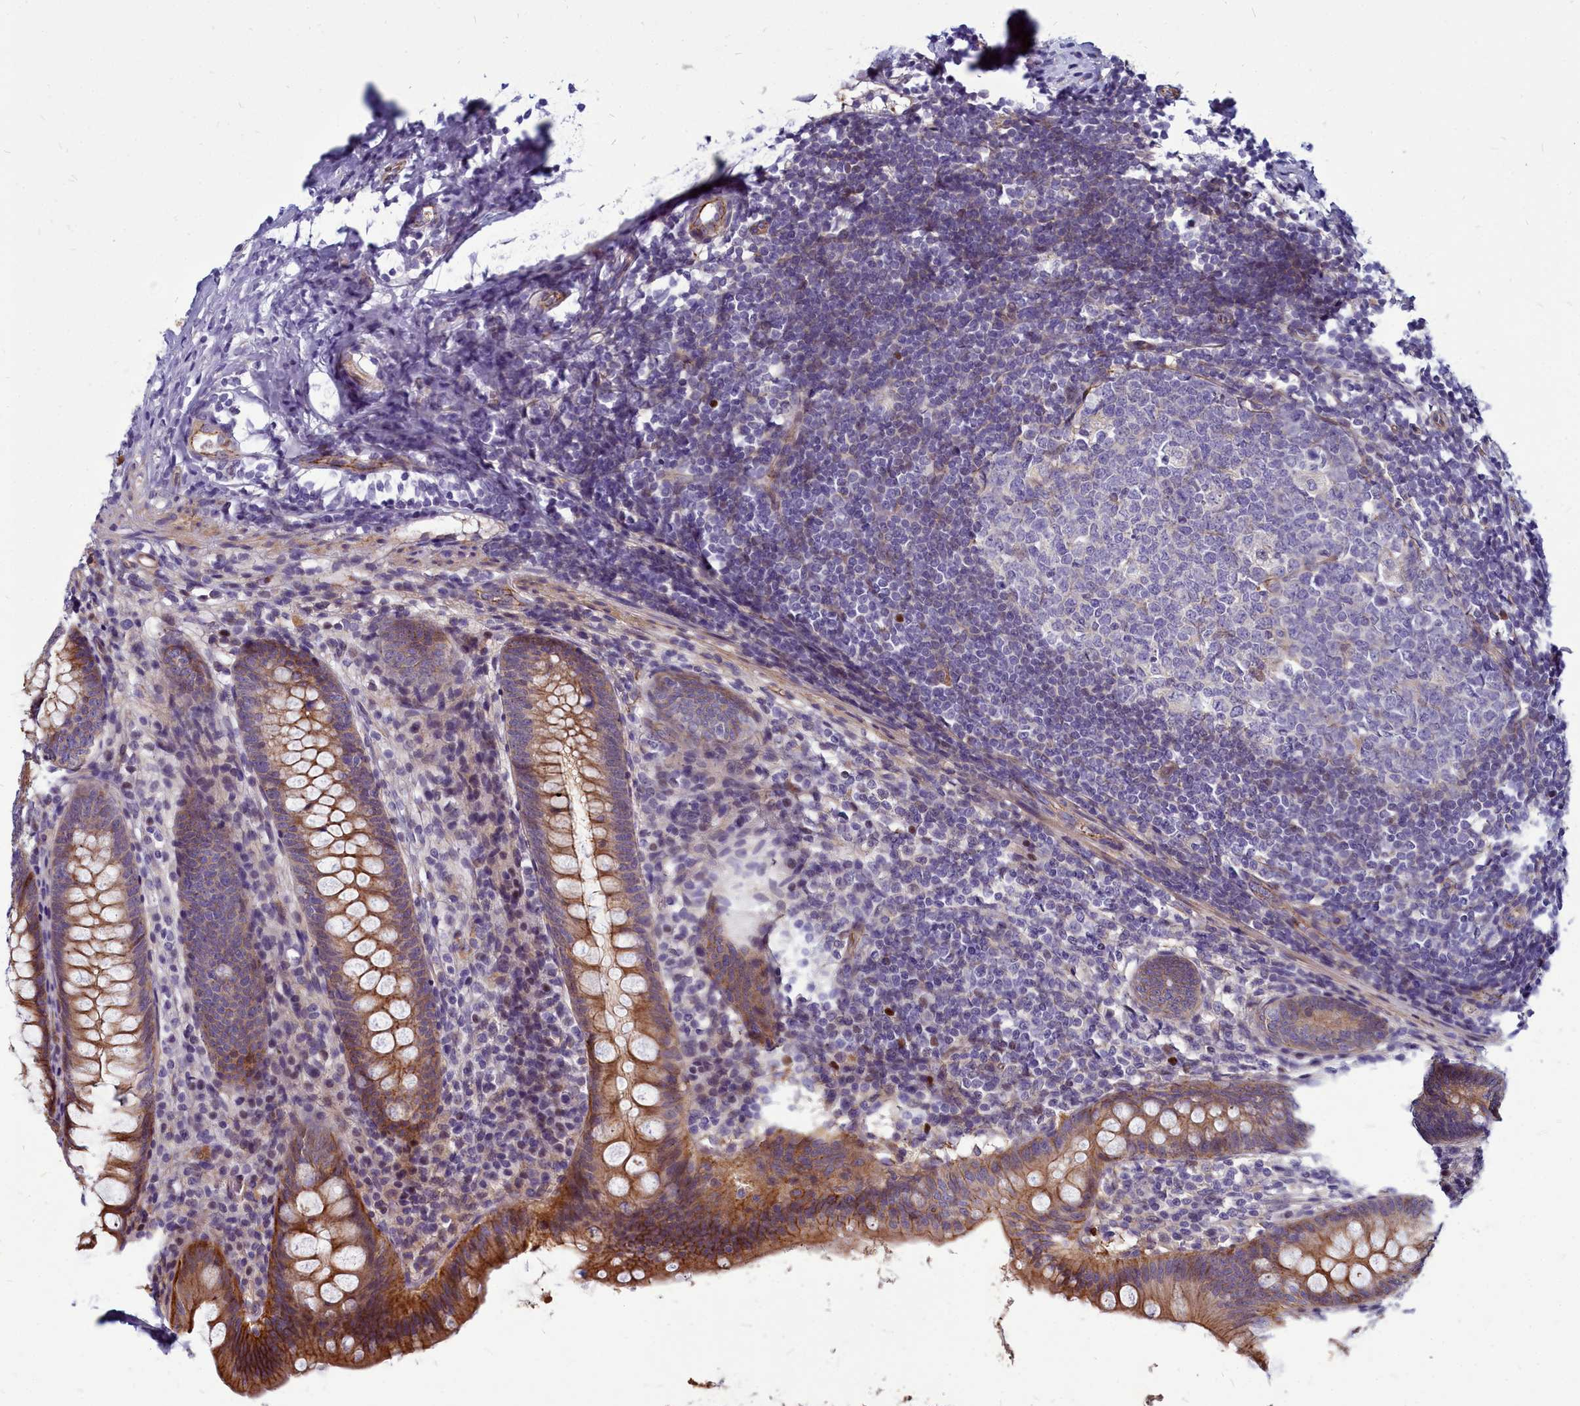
{"staining": {"intensity": "moderate", "quantity": ">75%", "location": "cytoplasmic/membranous"}, "tissue": "appendix", "cell_type": "Glandular cells", "image_type": "normal", "snomed": [{"axis": "morphology", "description": "Normal tissue, NOS"}, {"axis": "topography", "description": "Appendix"}], "caption": "Appendix stained with DAB (3,3'-diaminobenzidine) immunohistochemistry displays medium levels of moderate cytoplasmic/membranous expression in approximately >75% of glandular cells.", "gene": "TTC5", "patient": {"sex": "female", "age": 51}}